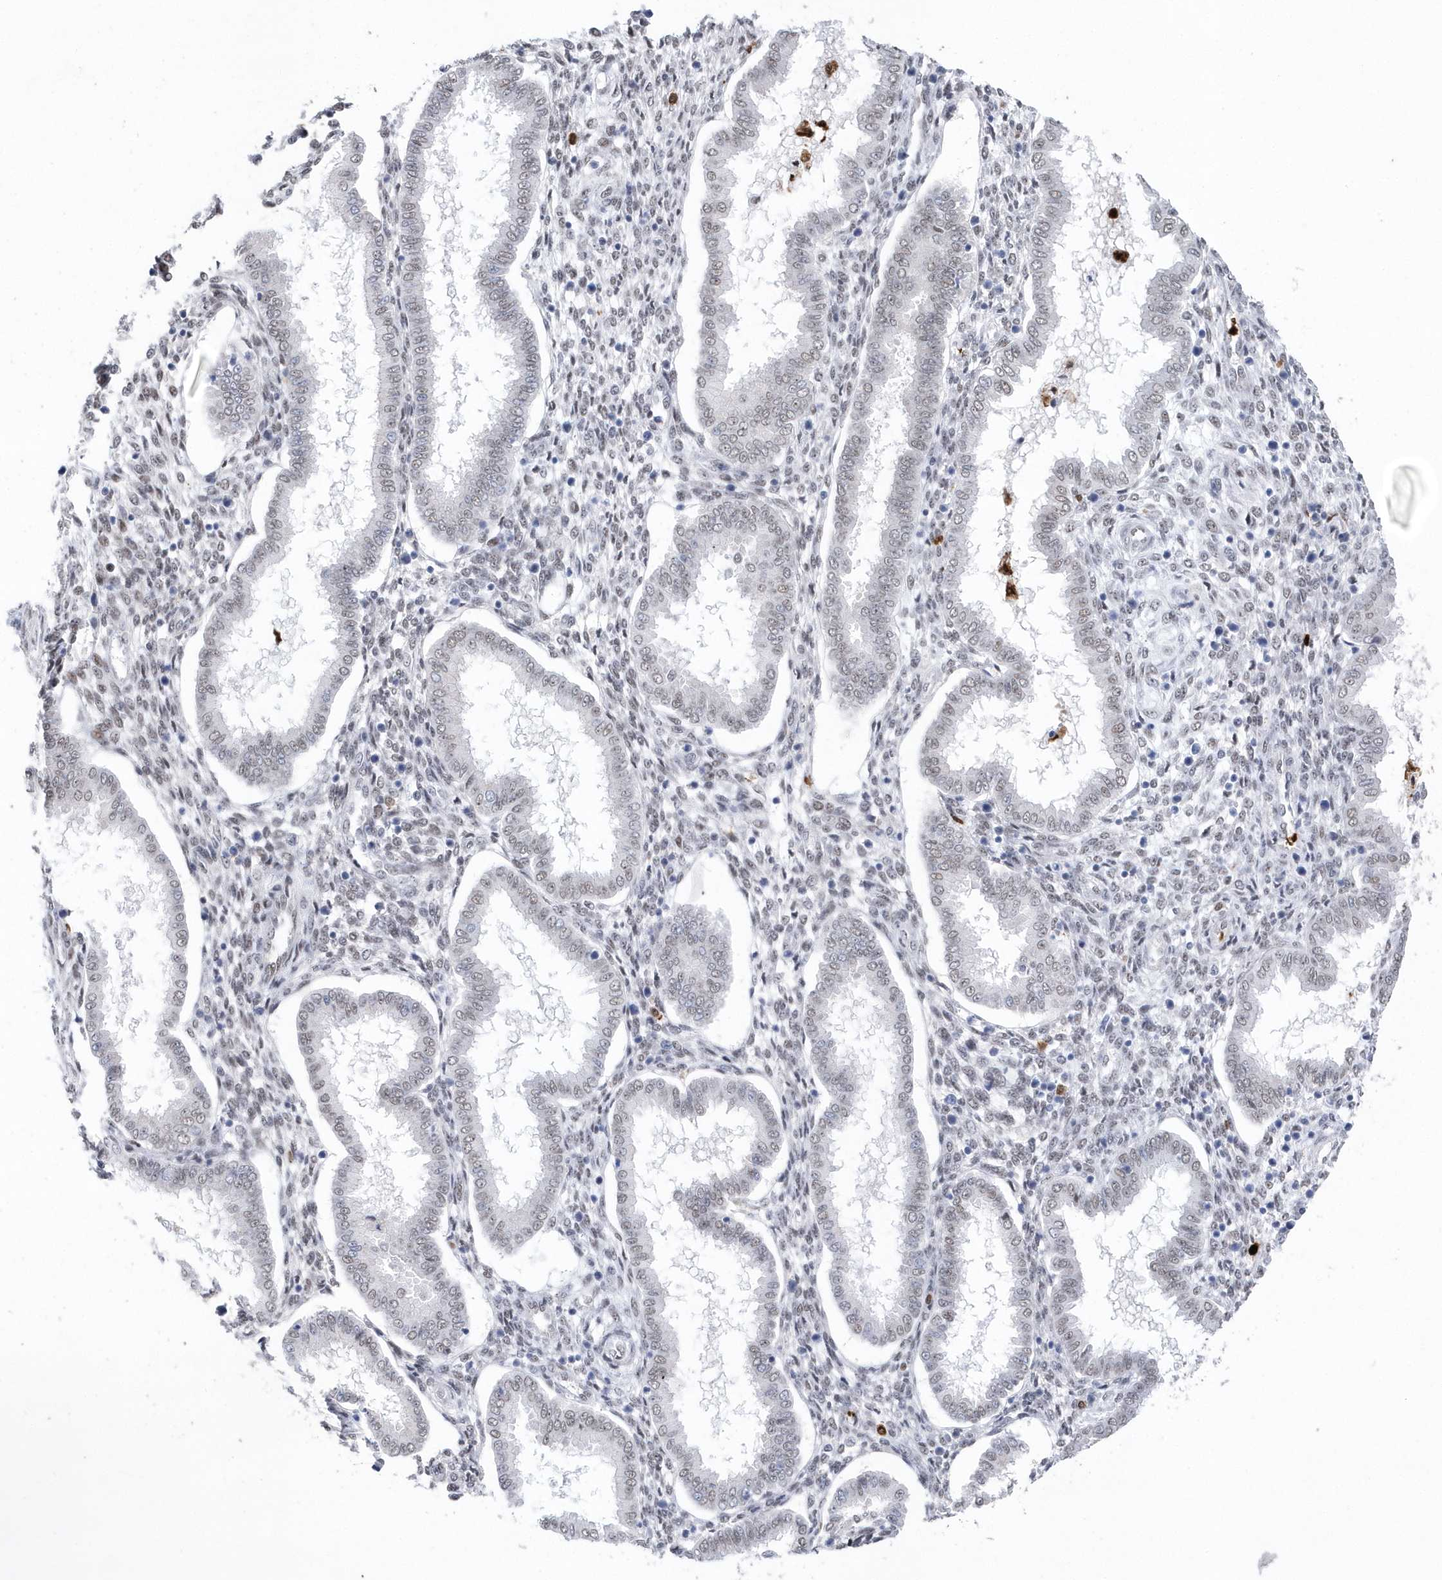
{"staining": {"intensity": "negative", "quantity": "none", "location": "none"}, "tissue": "endometrium", "cell_type": "Cells in endometrial stroma", "image_type": "normal", "snomed": [{"axis": "morphology", "description": "Normal tissue, NOS"}, {"axis": "topography", "description": "Endometrium"}], "caption": "DAB (3,3'-diaminobenzidine) immunohistochemical staining of benign human endometrium exhibits no significant staining in cells in endometrial stroma.", "gene": "RPP30", "patient": {"sex": "female", "age": 24}}